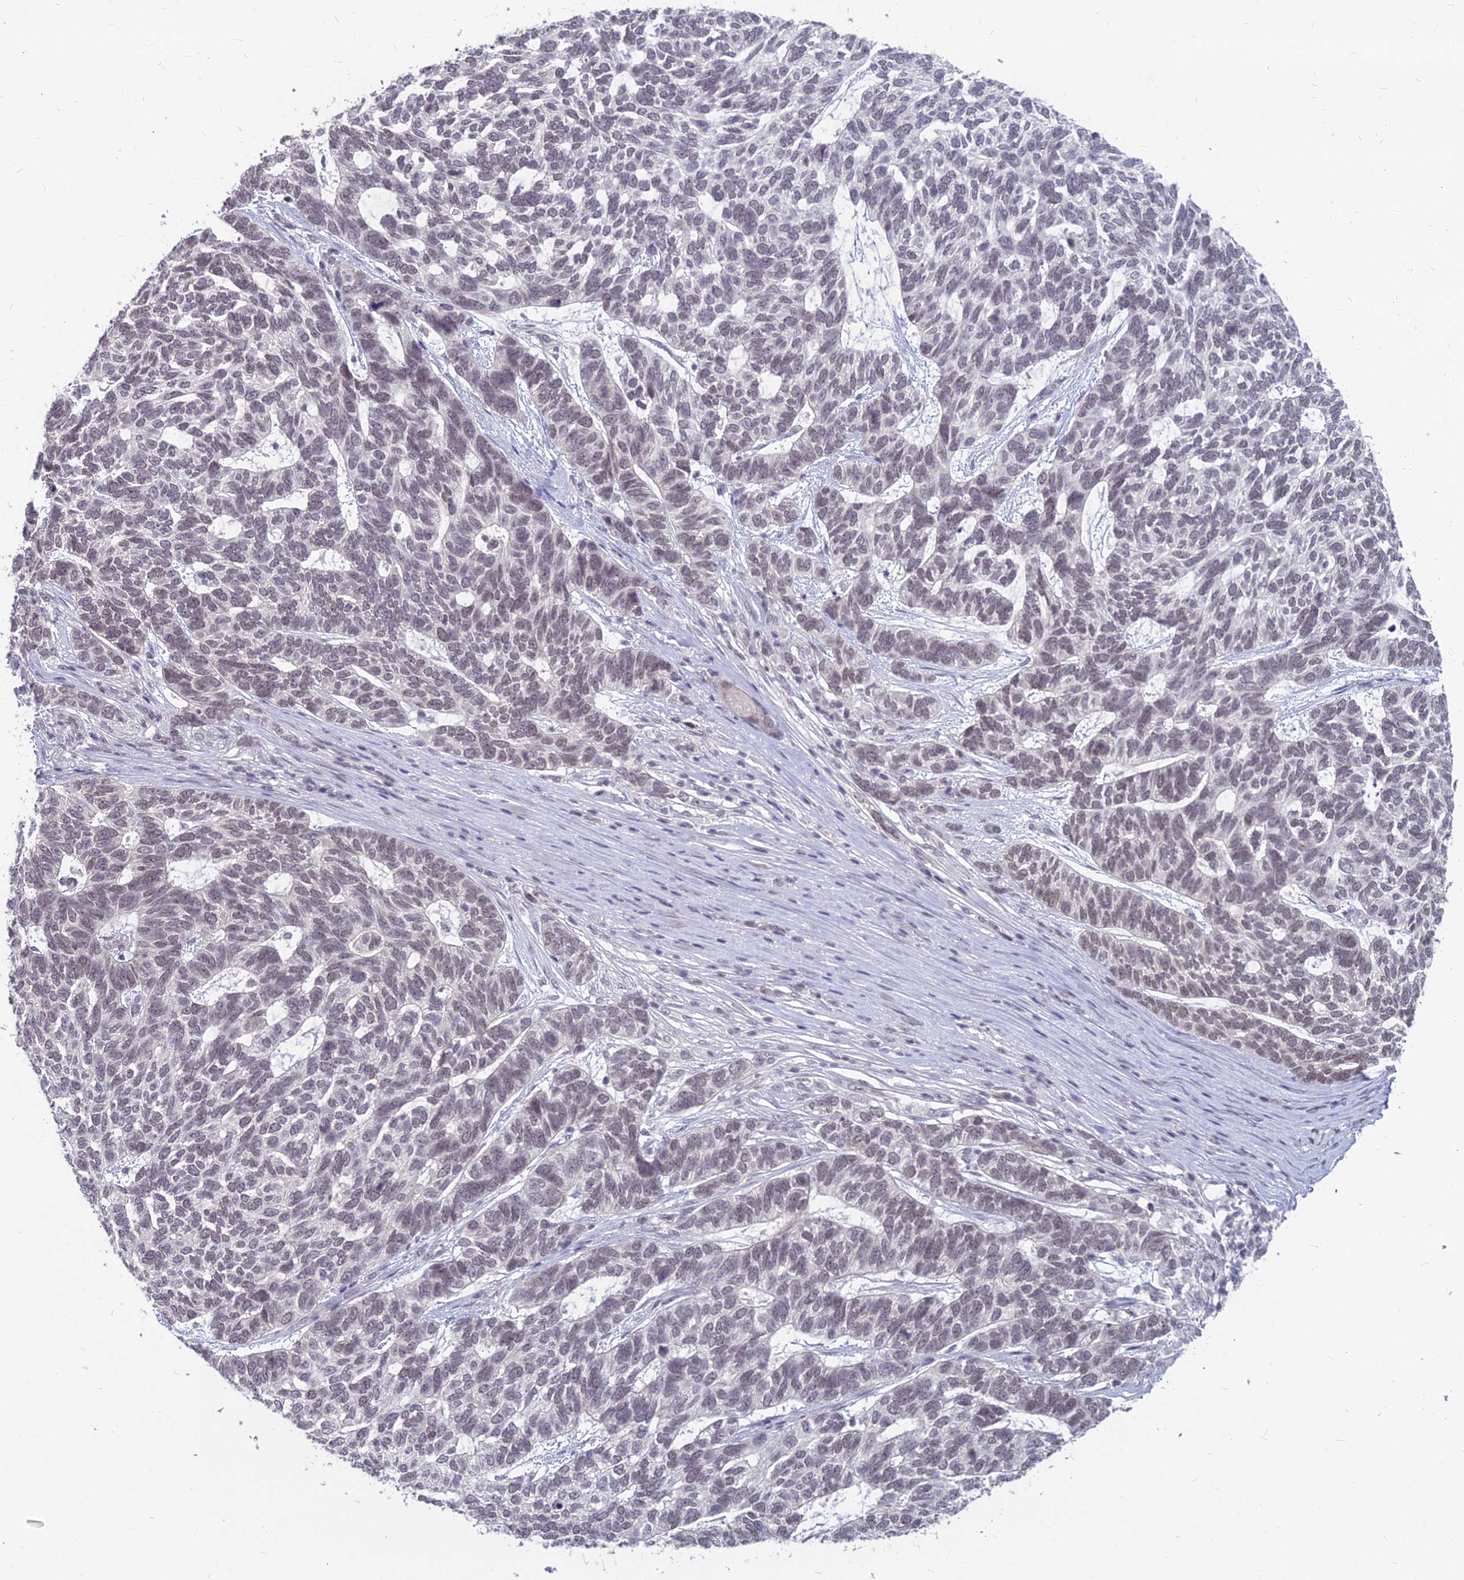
{"staining": {"intensity": "negative", "quantity": "none", "location": "none"}, "tissue": "skin cancer", "cell_type": "Tumor cells", "image_type": "cancer", "snomed": [{"axis": "morphology", "description": "Basal cell carcinoma"}, {"axis": "topography", "description": "Skin"}], "caption": "Immunohistochemistry (IHC) micrograph of neoplastic tissue: human skin cancer stained with DAB shows no significant protein expression in tumor cells. (Stains: DAB (3,3'-diaminobenzidine) immunohistochemistry (IHC) with hematoxylin counter stain, Microscopy: brightfield microscopy at high magnification).", "gene": "KAT7", "patient": {"sex": "female", "age": 65}}